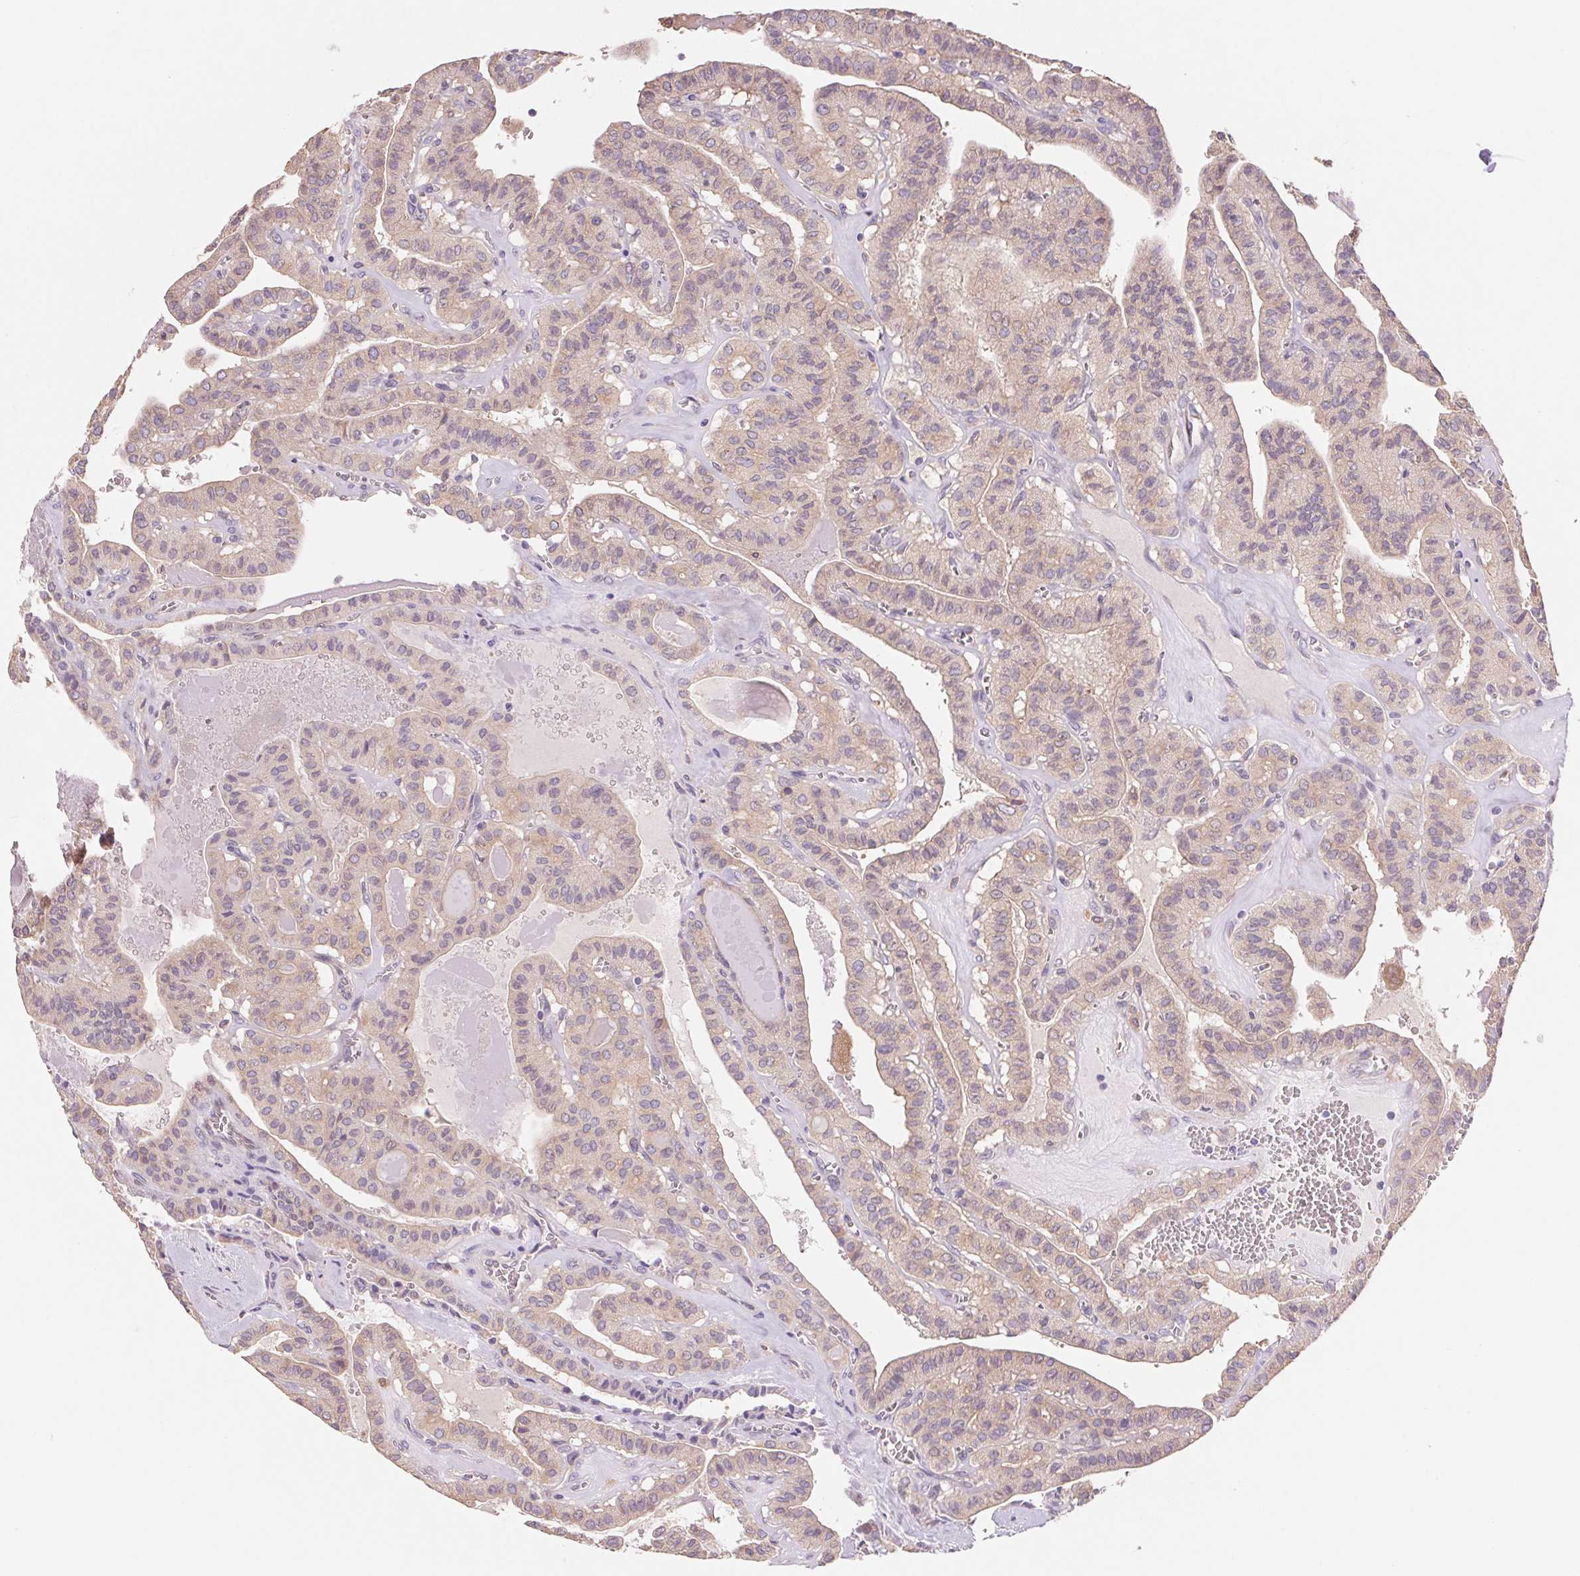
{"staining": {"intensity": "weak", "quantity": "25%-75%", "location": "cytoplasmic/membranous"}, "tissue": "thyroid cancer", "cell_type": "Tumor cells", "image_type": "cancer", "snomed": [{"axis": "morphology", "description": "Papillary adenocarcinoma, NOS"}, {"axis": "topography", "description": "Thyroid gland"}], "caption": "Thyroid cancer stained with a brown dye demonstrates weak cytoplasmic/membranous positive staining in about 25%-75% of tumor cells.", "gene": "RAB1A", "patient": {"sex": "male", "age": 52}}